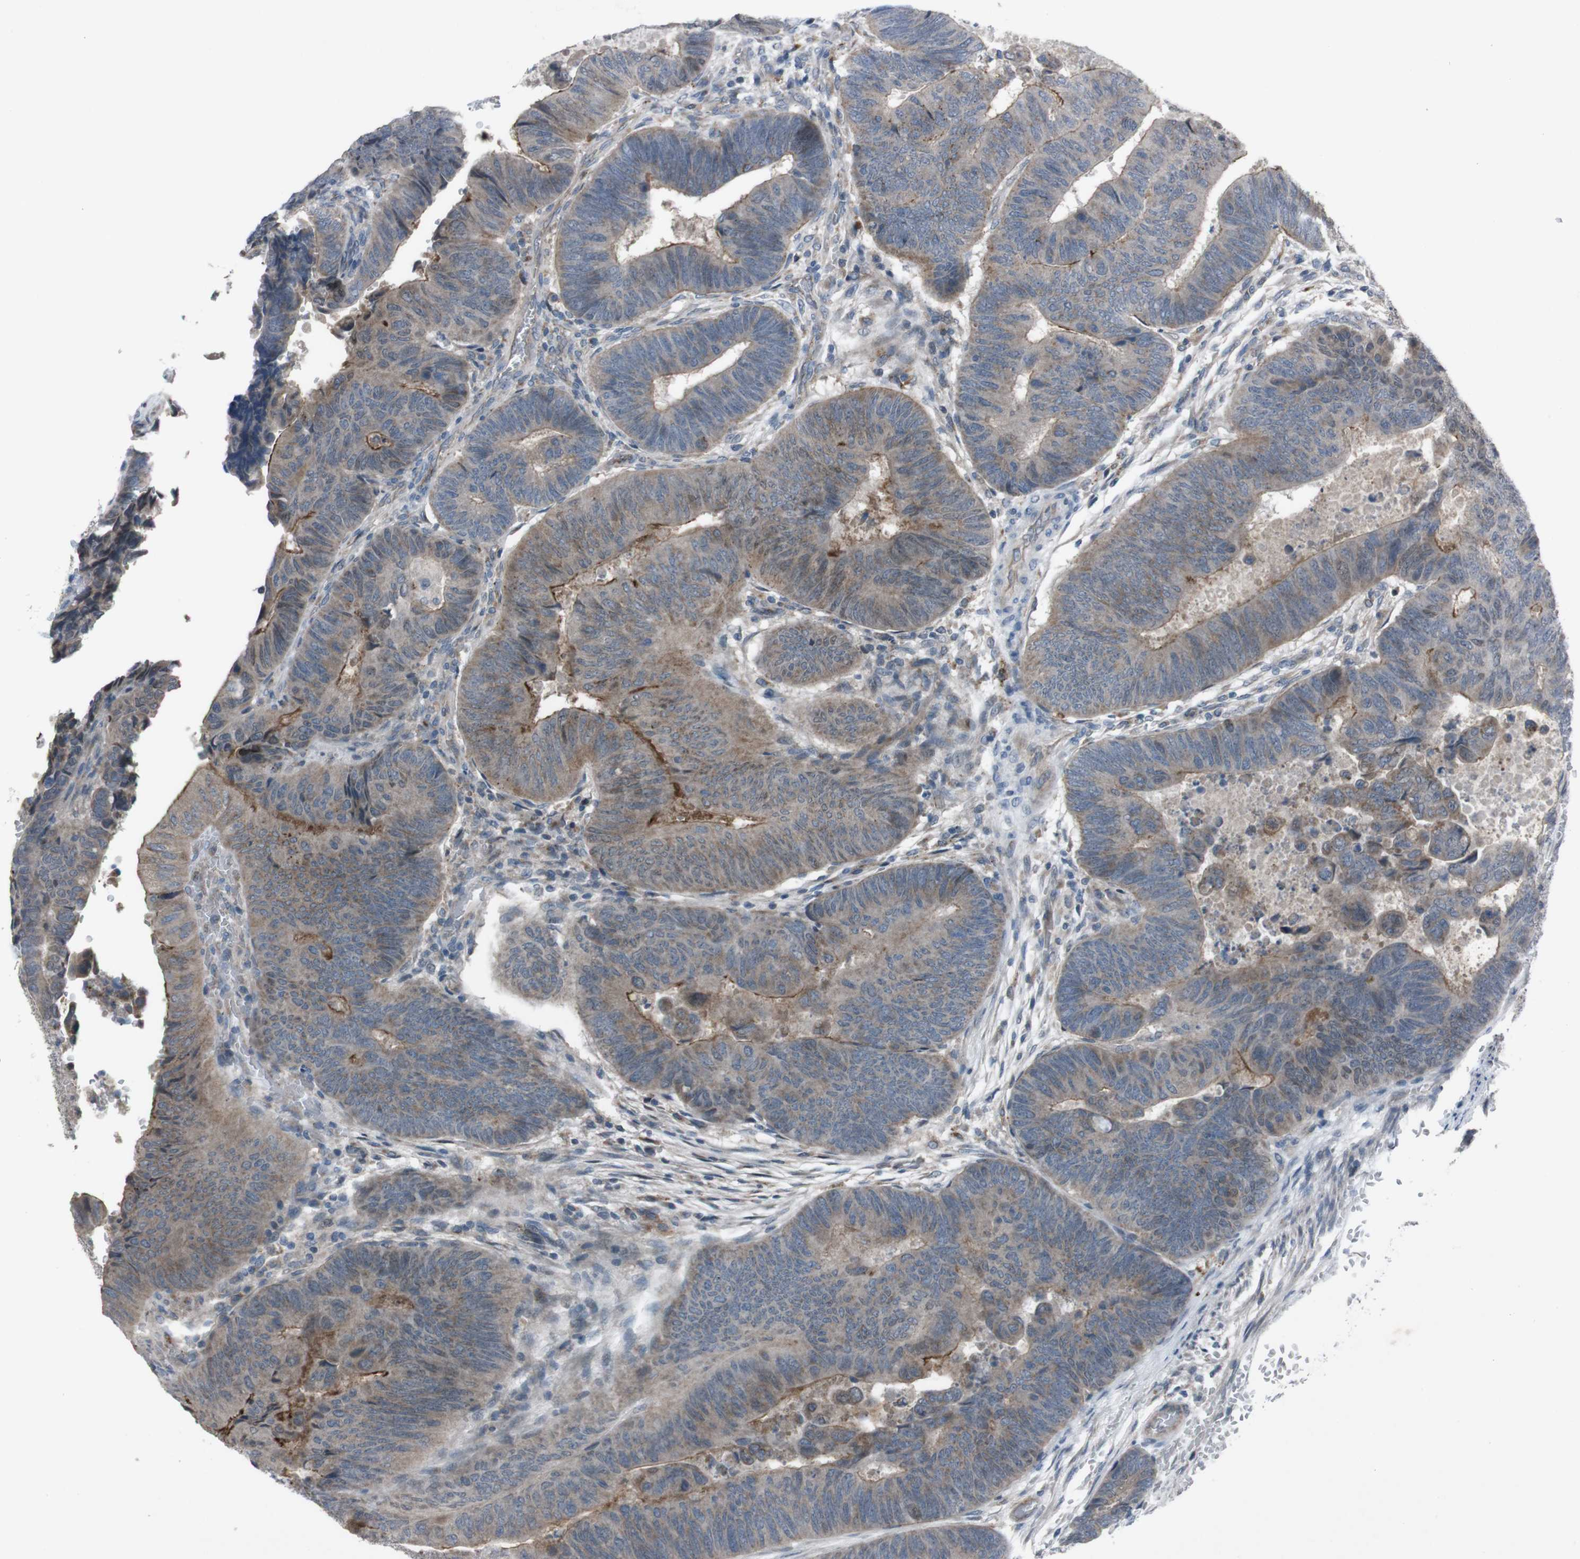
{"staining": {"intensity": "weak", "quantity": ">75%", "location": "cytoplasmic/membranous"}, "tissue": "colorectal cancer", "cell_type": "Tumor cells", "image_type": "cancer", "snomed": [{"axis": "morphology", "description": "Normal tissue, NOS"}, {"axis": "morphology", "description": "Adenocarcinoma, NOS"}, {"axis": "topography", "description": "Rectum"}, {"axis": "topography", "description": "Peripheral nerve tissue"}], "caption": "Immunohistochemistry (IHC) (DAB (3,3'-diaminobenzidine)) staining of human adenocarcinoma (colorectal) displays weak cytoplasmic/membranous protein expression in about >75% of tumor cells. (Brightfield microscopy of DAB IHC at high magnification).", "gene": "EFNA5", "patient": {"sex": "male", "age": 92}}